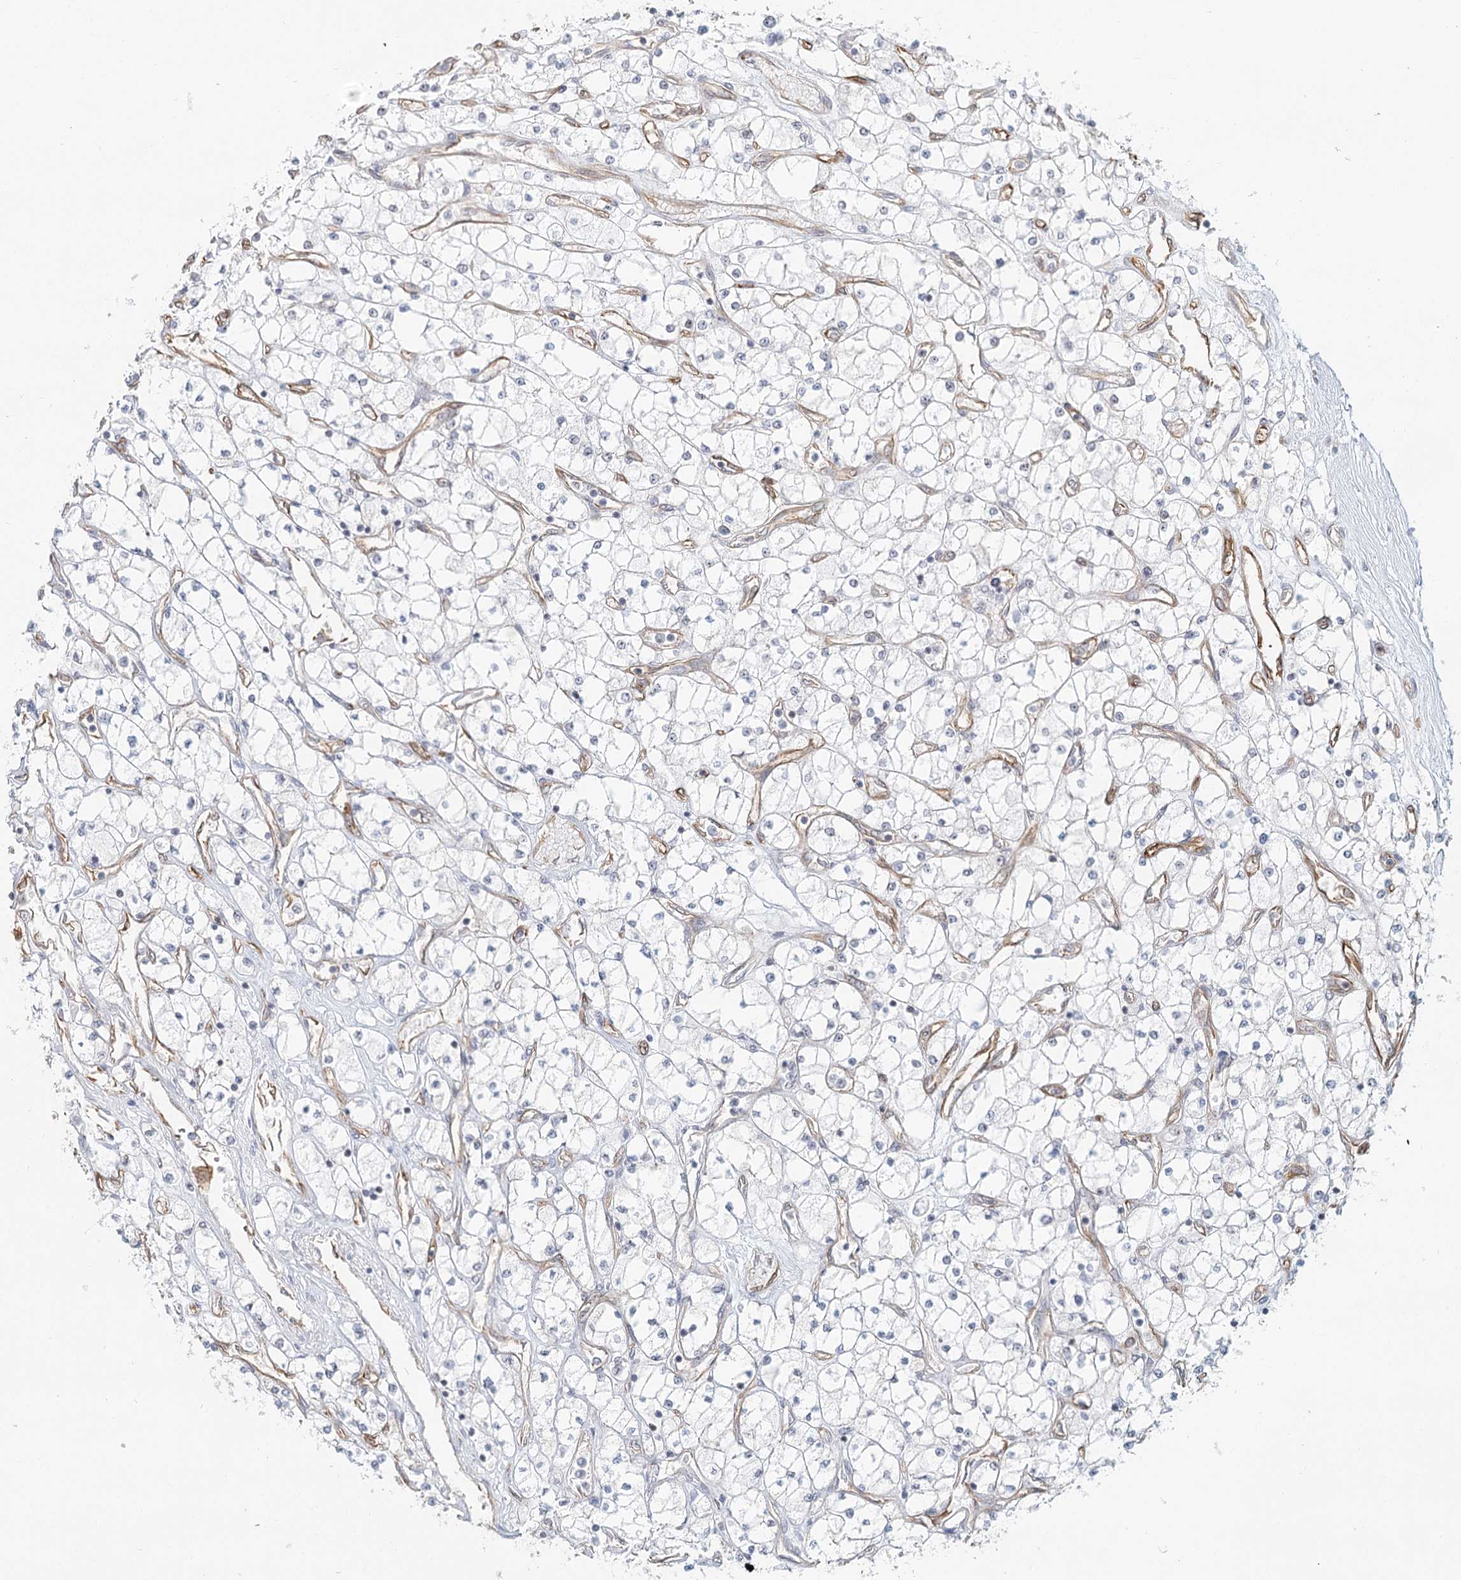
{"staining": {"intensity": "negative", "quantity": "none", "location": "none"}, "tissue": "renal cancer", "cell_type": "Tumor cells", "image_type": "cancer", "snomed": [{"axis": "morphology", "description": "Adenocarcinoma, NOS"}, {"axis": "topography", "description": "Kidney"}], "caption": "The histopathology image shows no significant positivity in tumor cells of adenocarcinoma (renal). (DAB immunohistochemistry with hematoxylin counter stain).", "gene": "ZFYVE28", "patient": {"sex": "male", "age": 80}}